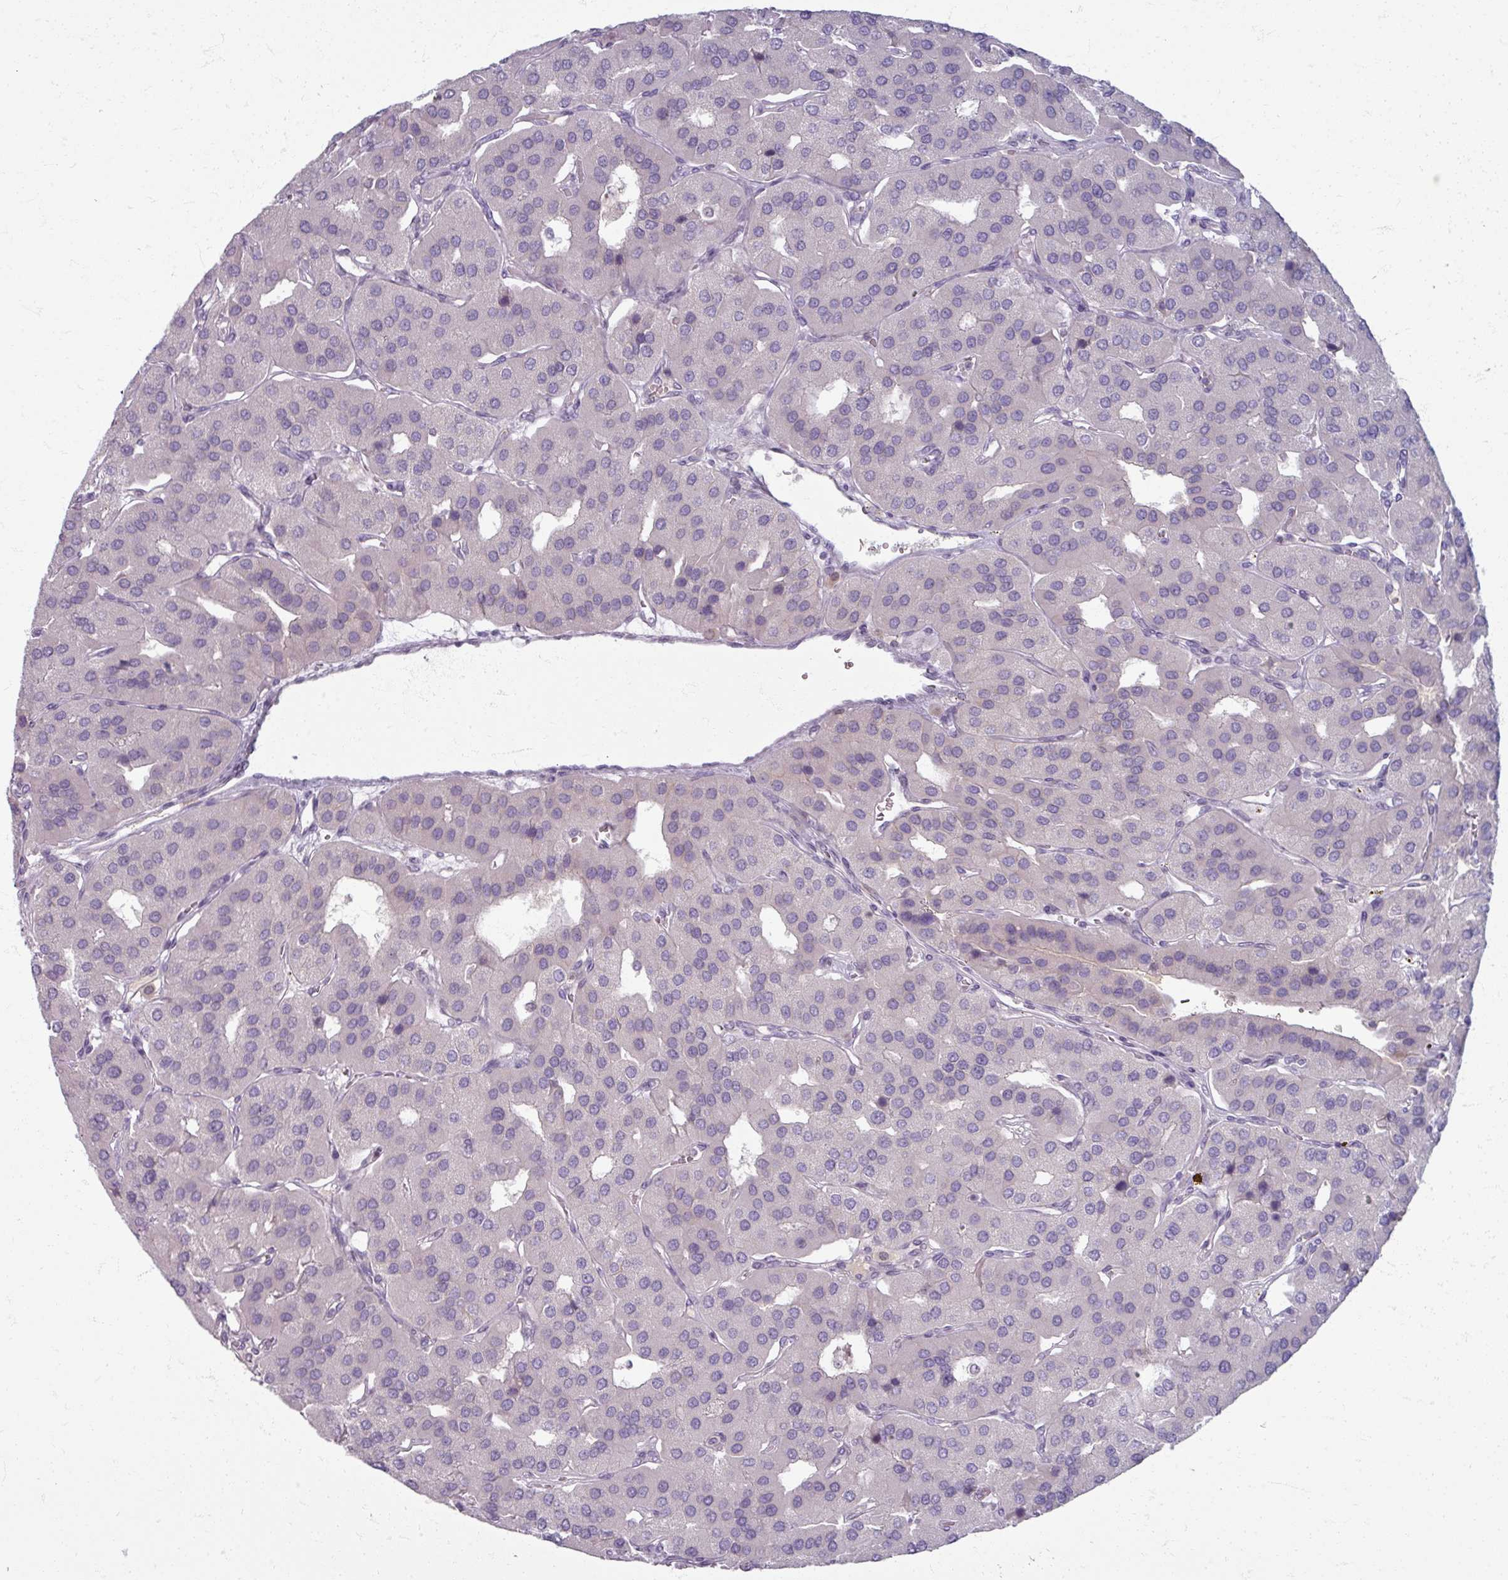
{"staining": {"intensity": "negative", "quantity": "none", "location": "none"}, "tissue": "parathyroid gland", "cell_type": "Glandular cells", "image_type": "normal", "snomed": [{"axis": "morphology", "description": "Normal tissue, NOS"}, {"axis": "morphology", "description": "Adenoma, NOS"}, {"axis": "topography", "description": "Parathyroid gland"}], "caption": "This photomicrograph is of benign parathyroid gland stained with immunohistochemistry (IHC) to label a protein in brown with the nuclei are counter-stained blue. There is no positivity in glandular cells.", "gene": "TTLL7", "patient": {"sex": "female", "age": 86}}